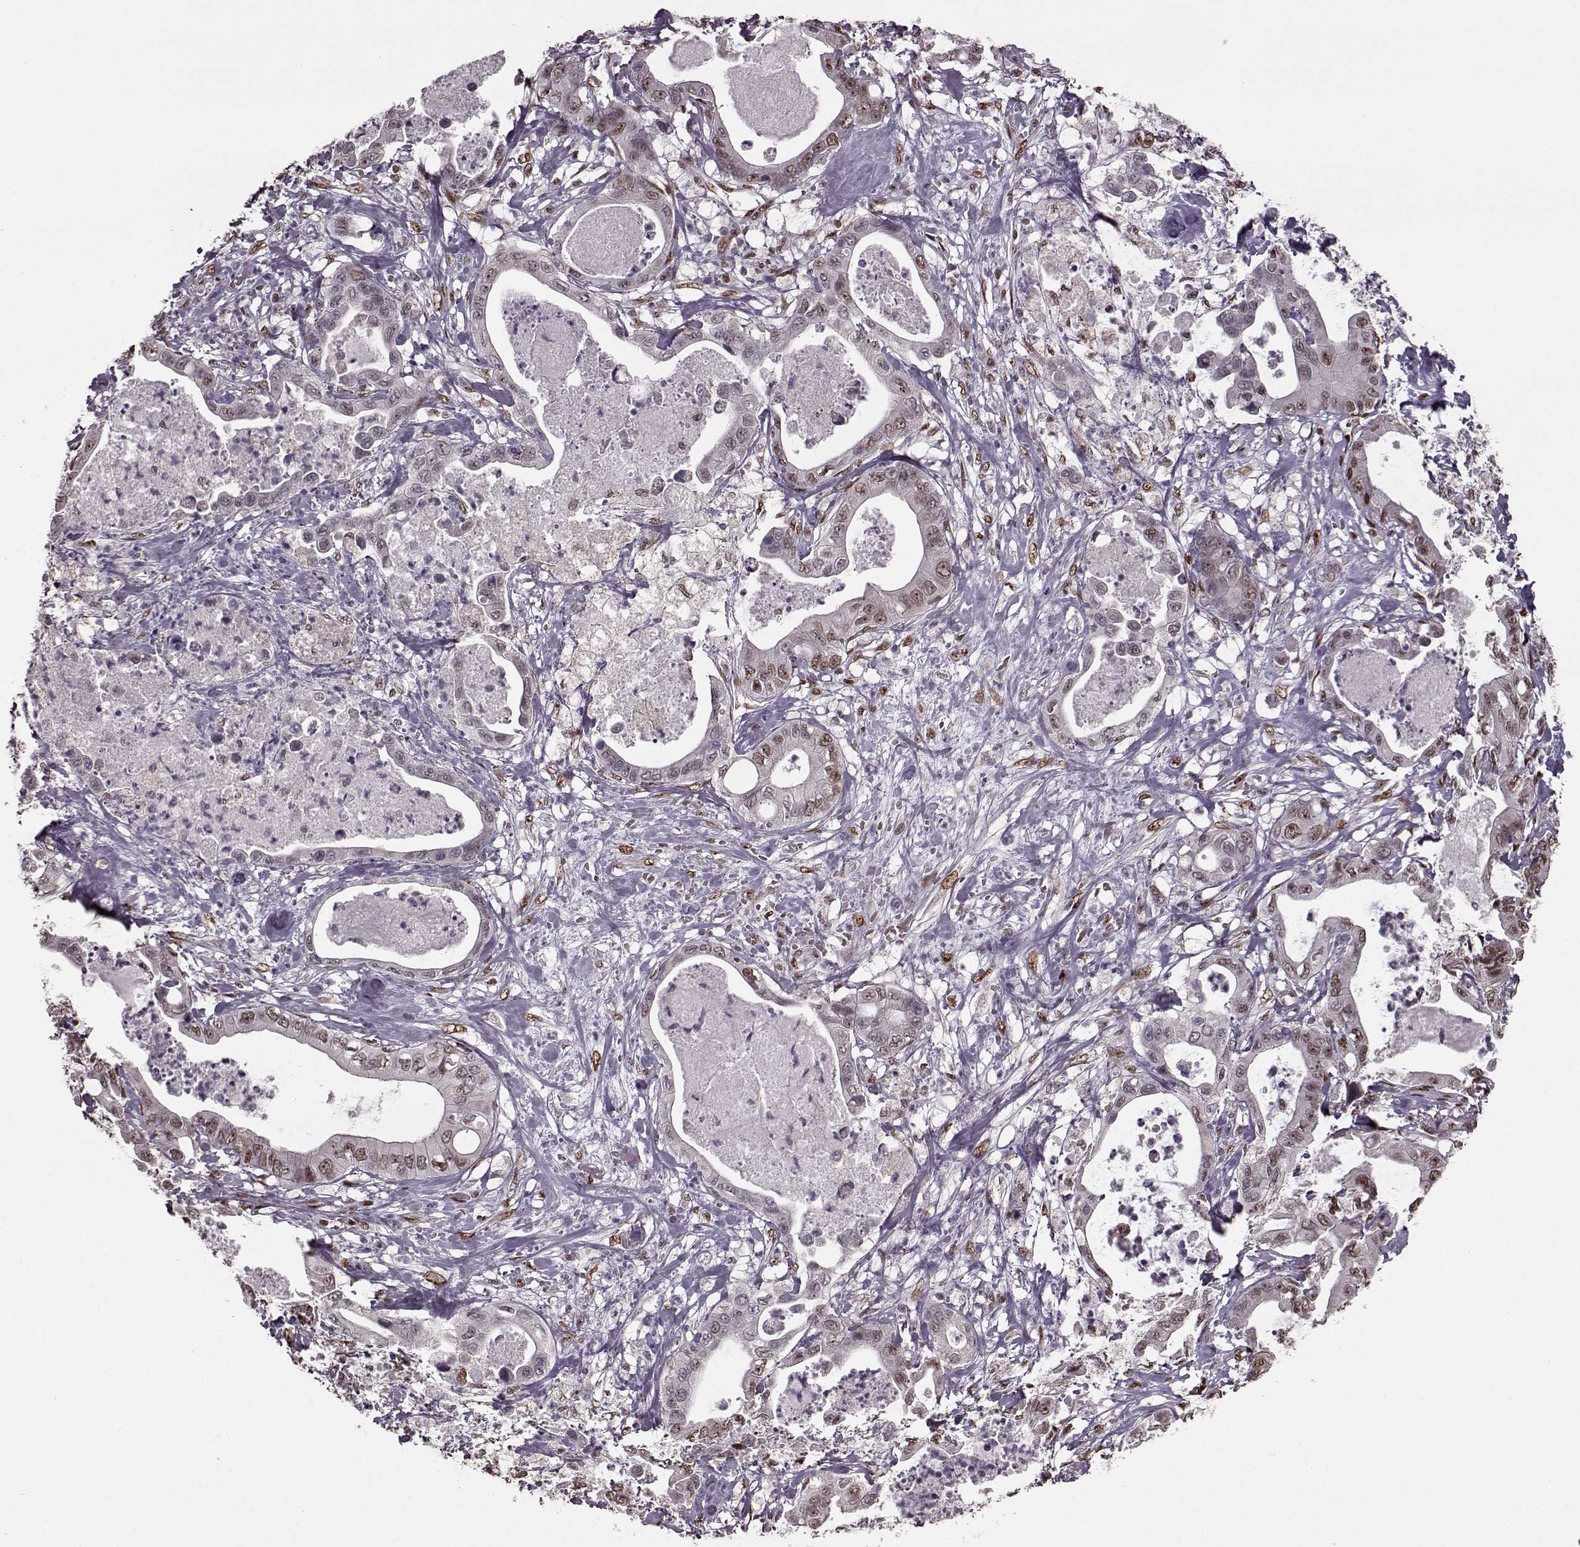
{"staining": {"intensity": "moderate", "quantity": "25%-75%", "location": "nuclear"}, "tissue": "pancreatic cancer", "cell_type": "Tumor cells", "image_type": "cancer", "snomed": [{"axis": "morphology", "description": "Adenocarcinoma, NOS"}, {"axis": "topography", "description": "Pancreas"}], "caption": "IHC (DAB (3,3'-diaminobenzidine)) staining of human pancreatic cancer shows moderate nuclear protein staining in about 25%-75% of tumor cells. The staining is performed using DAB (3,3'-diaminobenzidine) brown chromogen to label protein expression. The nuclei are counter-stained blue using hematoxylin.", "gene": "FTO", "patient": {"sex": "male", "age": 71}}